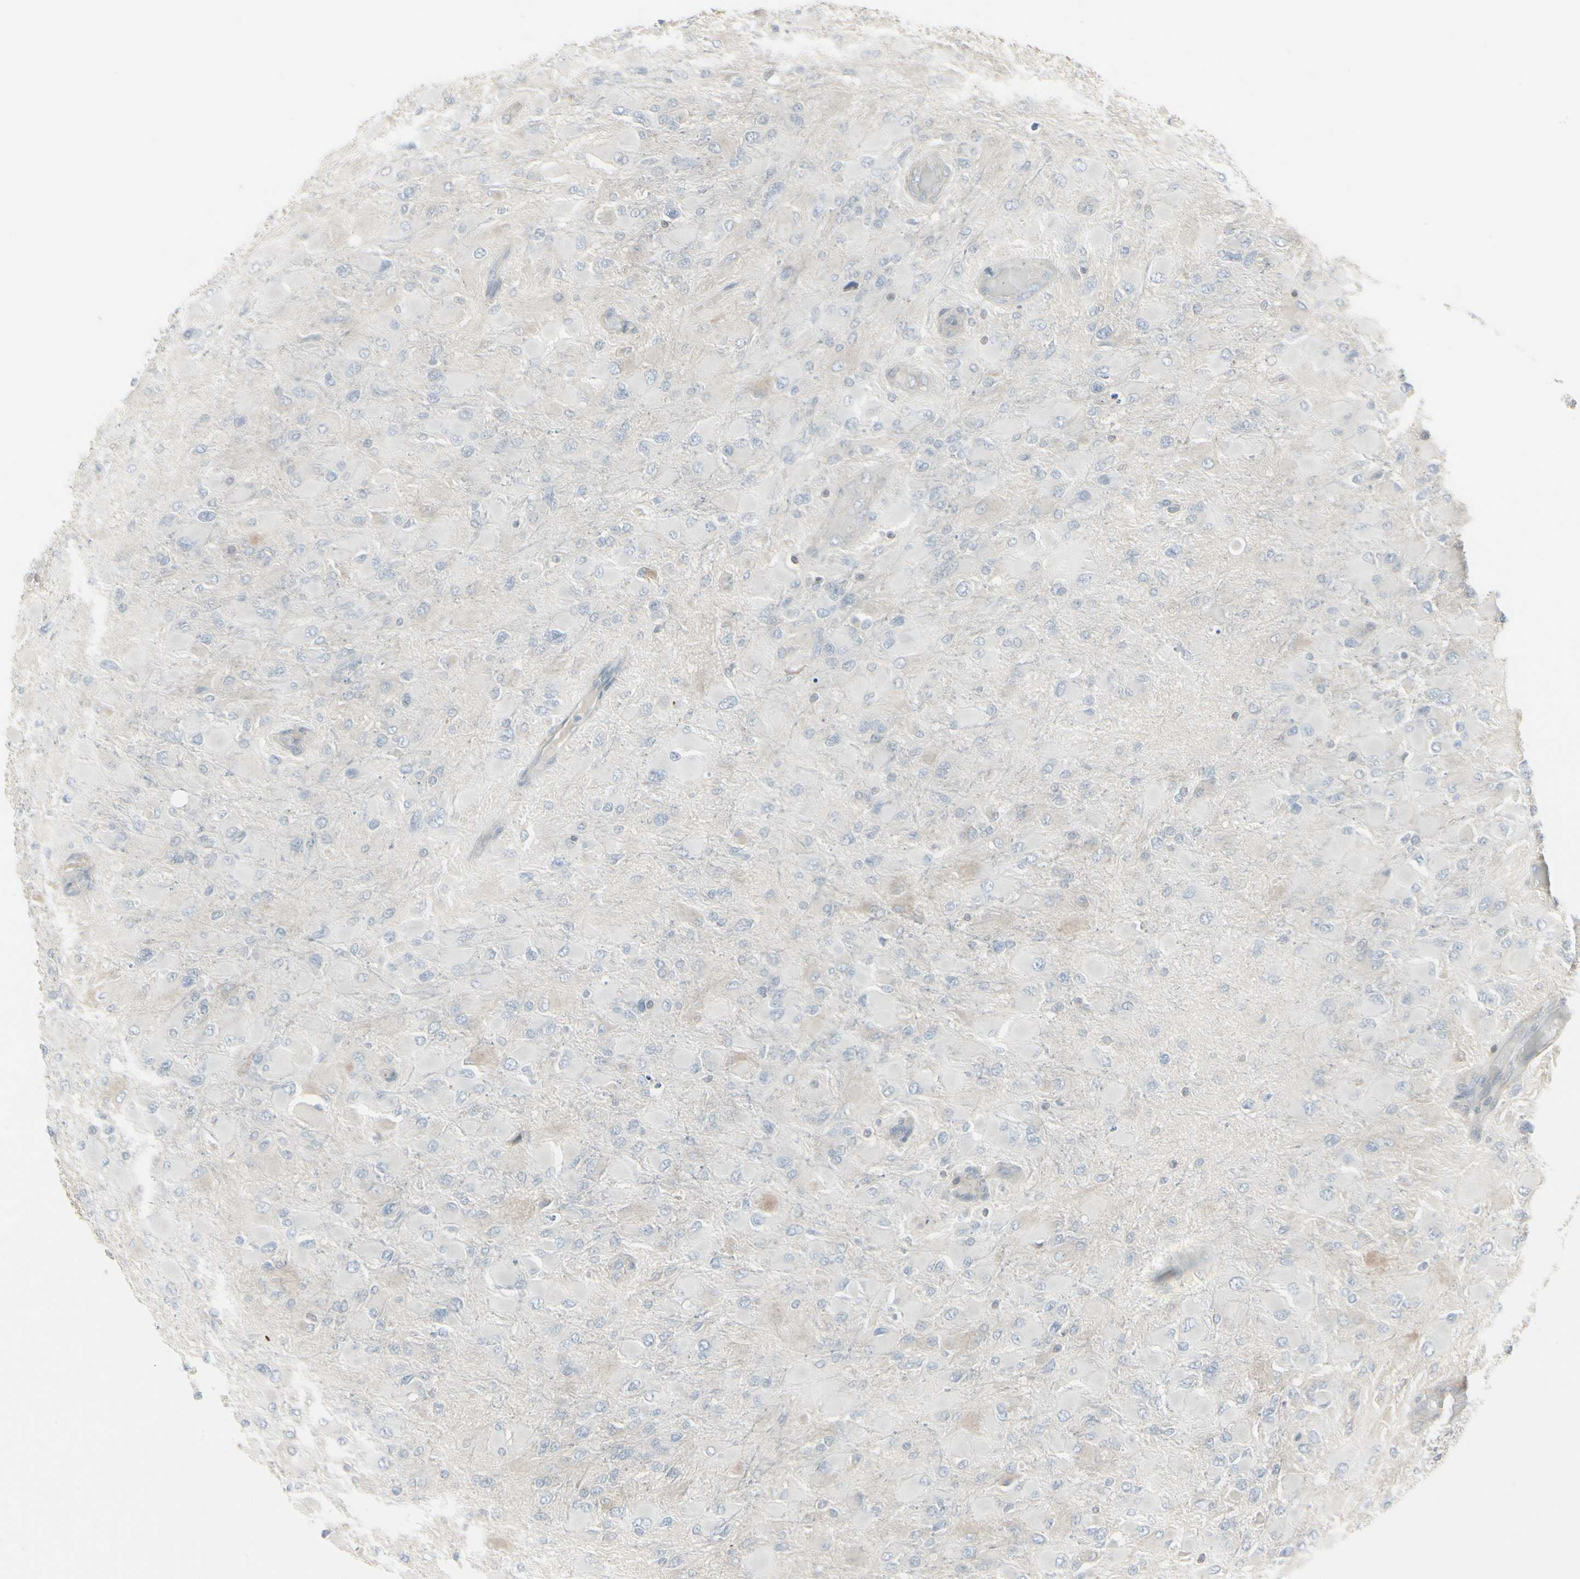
{"staining": {"intensity": "weak", "quantity": "<25%", "location": "cytoplasmic/membranous"}, "tissue": "glioma", "cell_type": "Tumor cells", "image_type": "cancer", "snomed": [{"axis": "morphology", "description": "Glioma, malignant, High grade"}, {"axis": "topography", "description": "Cerebral cortex"}], "caption": "Tumor cells are negative for protein expression in human glioma. Brightfield microscopy of immunohistochemistry stained with DAB (3,3'-diaminobenzidine) (brown) and hematoxylin (blue), captured at high magnification.", "gene": "EPS15", "patient": {"sex": "female", "age": 36}}